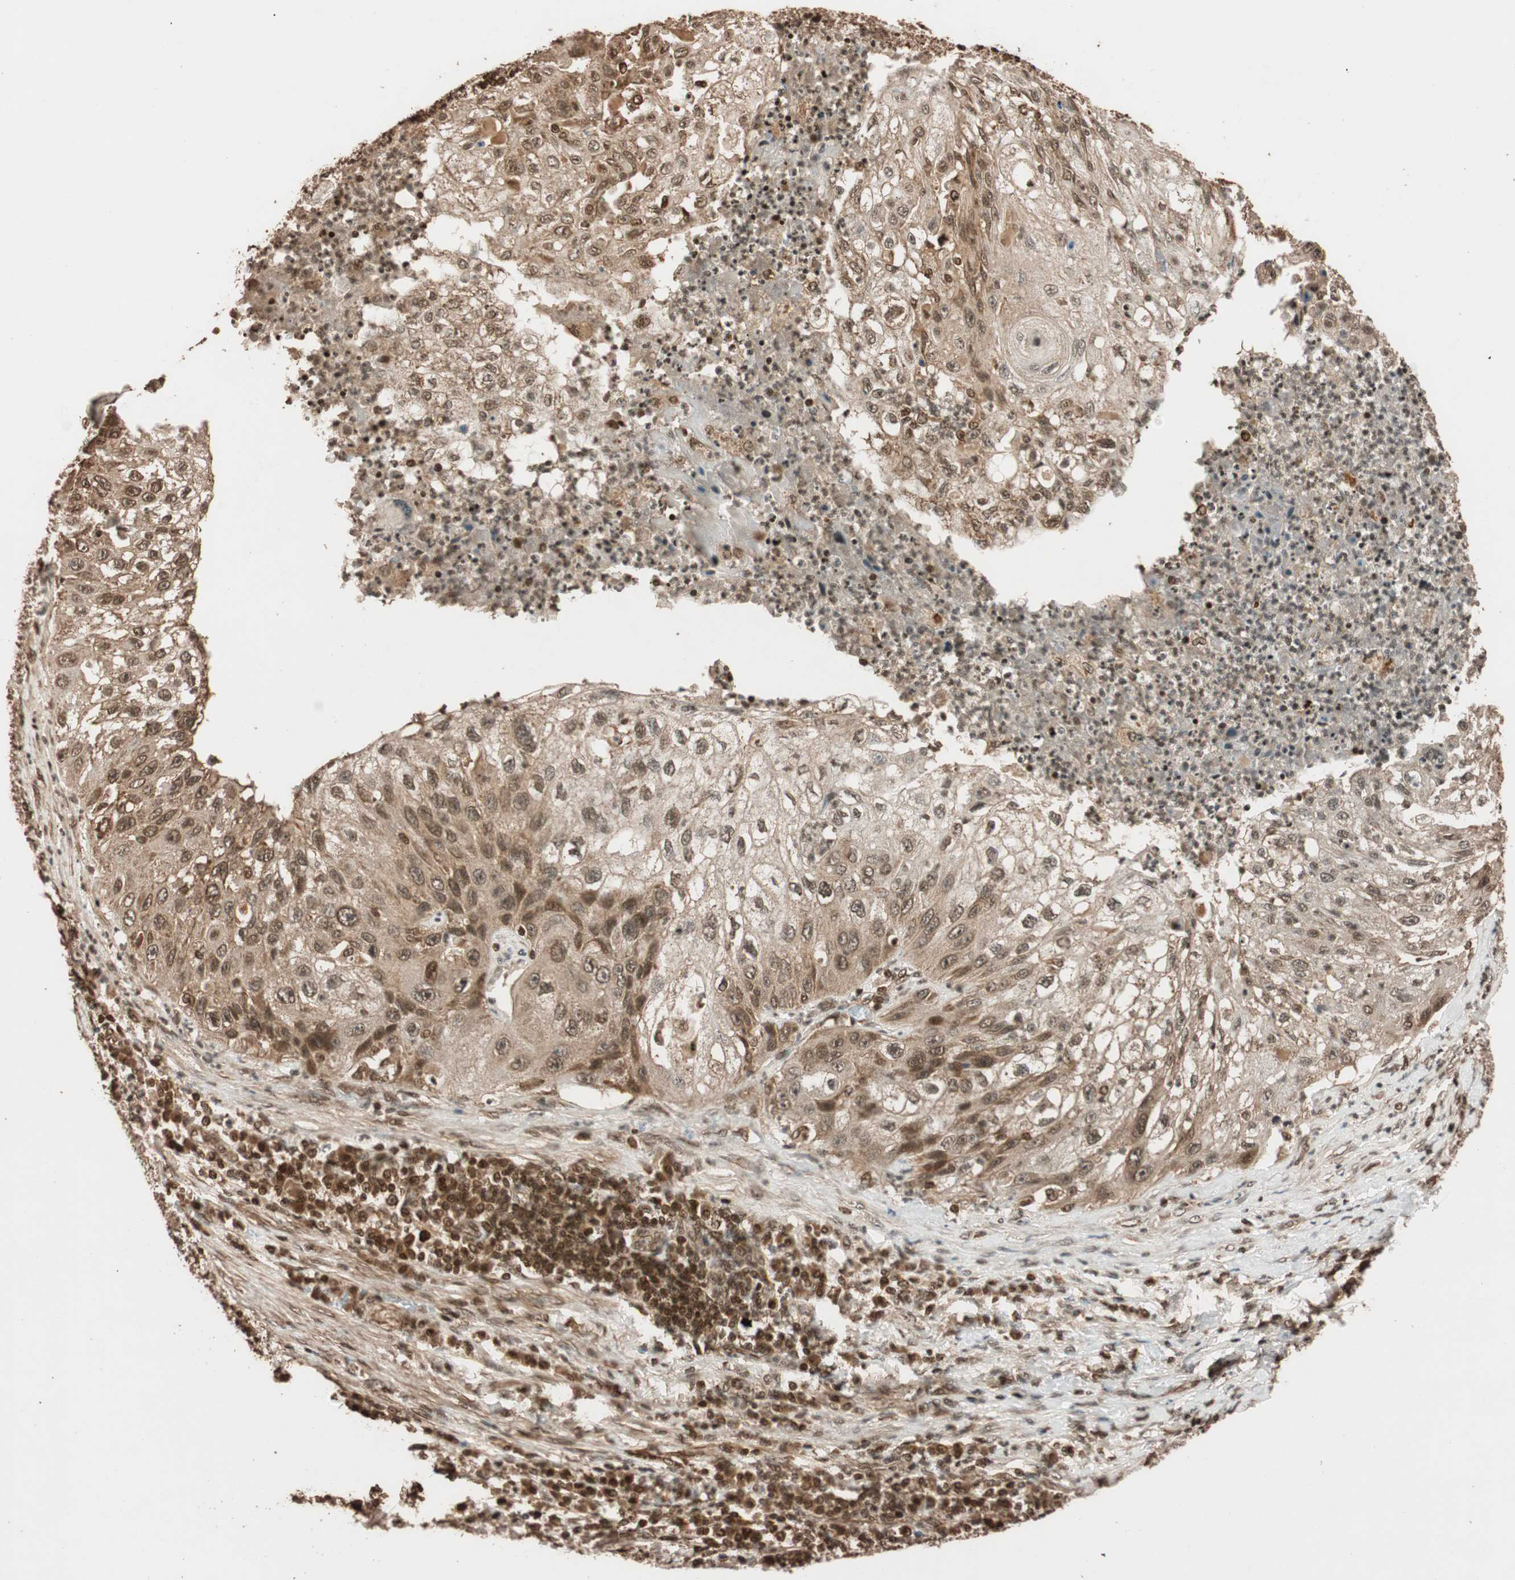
{"staining": {"intensity": "moderate", "quantity": ">75%", "location": "cytoplasmic/membranous,nuclear"}, "tissue": "lung cancer", "cell_type": "Tumor cells", "image_type": "cancer", "snomed": [{"axis": "morphology", "description": "Inflammation, NOS"}, {"axis": "morphology", "description": "Squamous cell carcinoma, NOS"}, {"axis": "topography", "description": "Lymph node"}, {"axis": "topography", "description": "Soft tissue"}, {"axis": "topography", "description": "Lung"}], "caption": "IHC staining of lung cancer, which exhibits medium levels of moderate cytoplasmic/membranous and nuclear positivity in about >75% of tumor cells indicating moderate cytoplasmic/membranous and nuclear protein staining. The staining was performed using DAB (3,3'-diaminobenzidine) (brown) for protein detection and nuclei were counterstained in hematoxylin (blue).", "gene": "ALKBH5", "patient": {"sex": "male", "age": 66}}